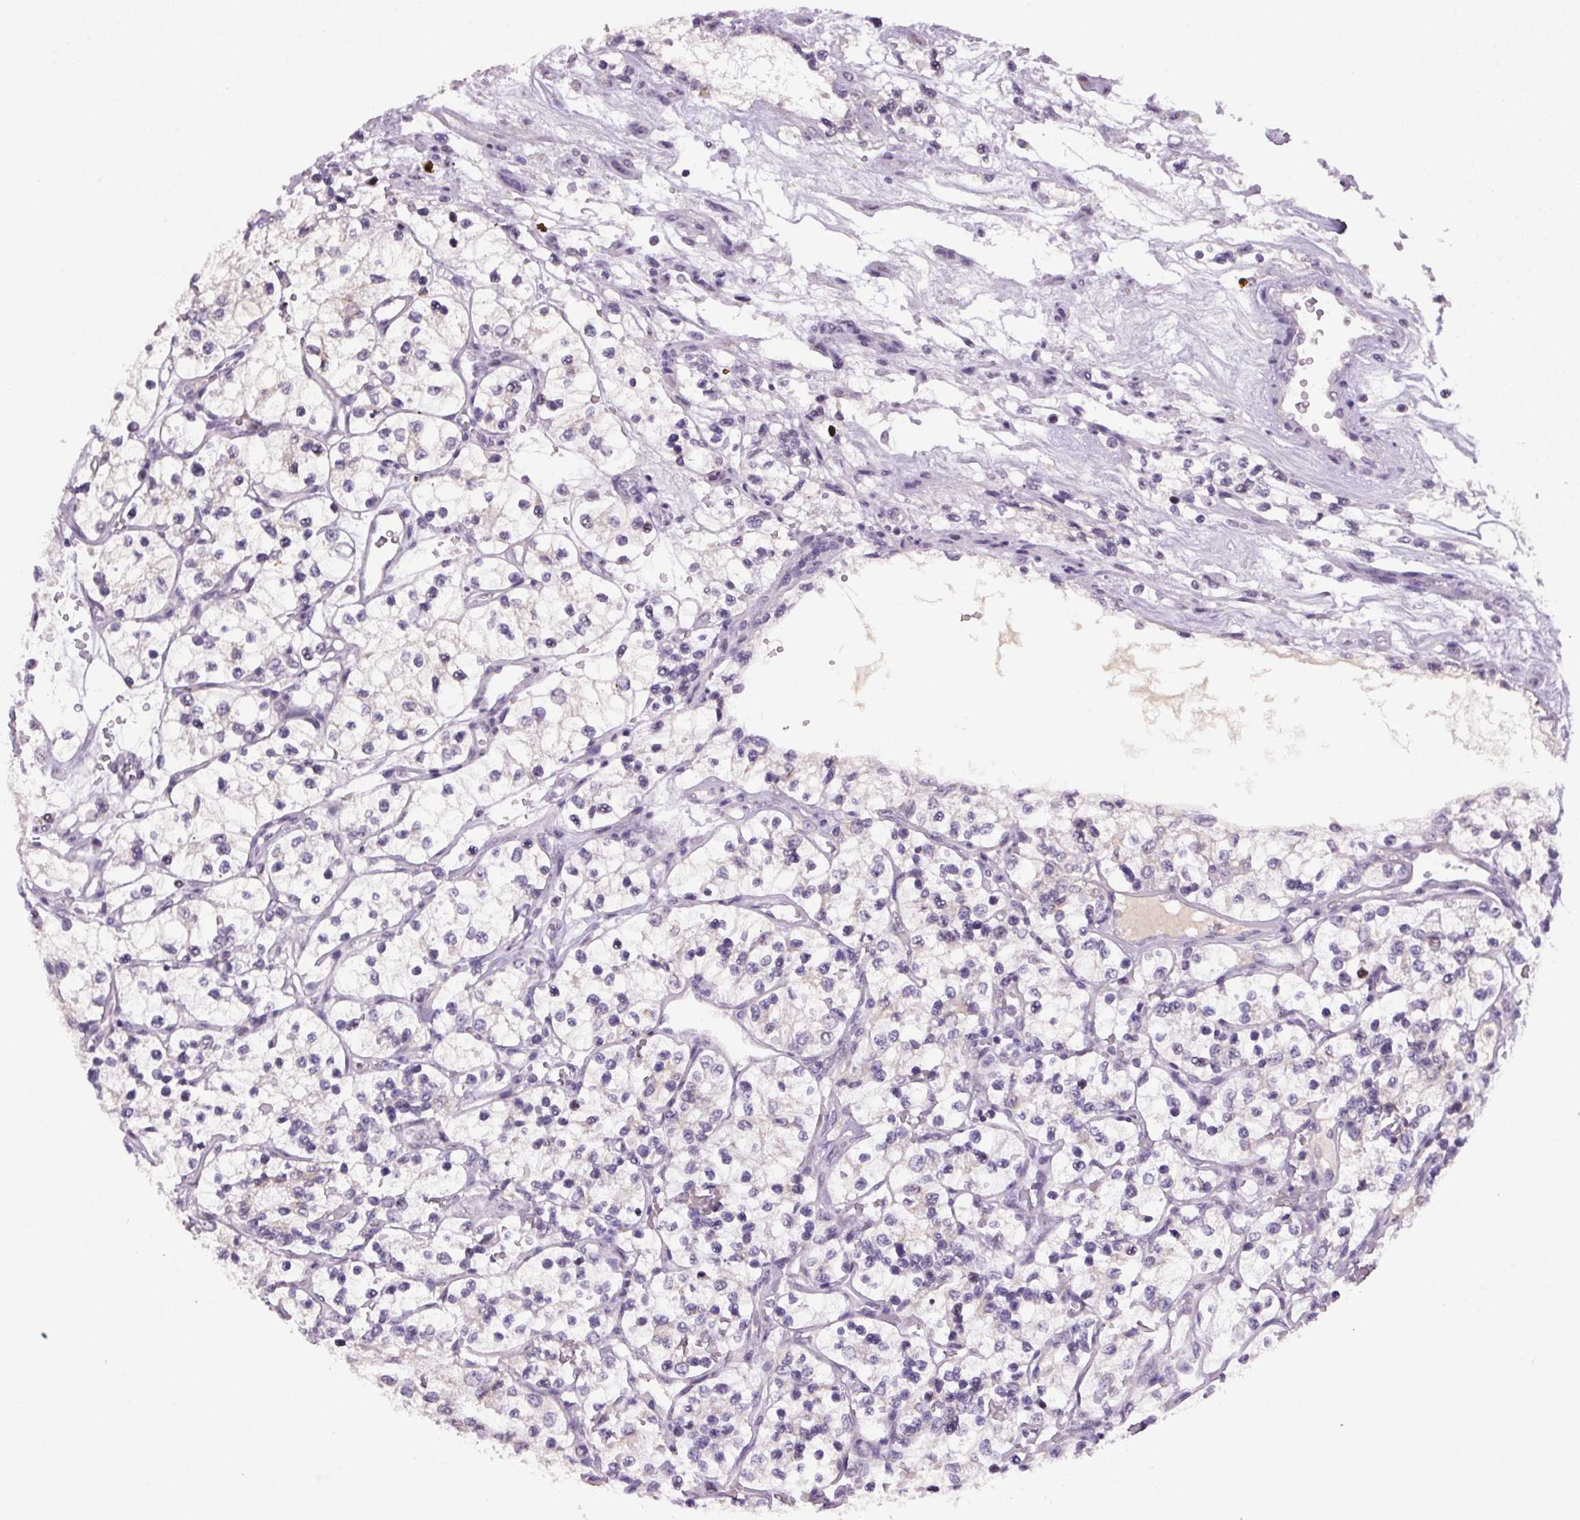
{"staining": {"intensity": "negative", "quantity": "none", "location": "none"}, "tissue": "renal cancer", "cell_type": "Tumor cells", "image_type": "cancer", "snomed": [{"axis": "morphology", "description": "Adenocarcinoma, NOS"}, {"axis": "topography", "description": "Kidney"}], "caption": "There is no significant expression in tumor cells of adenocarcinoma (renal).", "gene": "TRDN", "patient": {"sex": "female", "age": 69}}